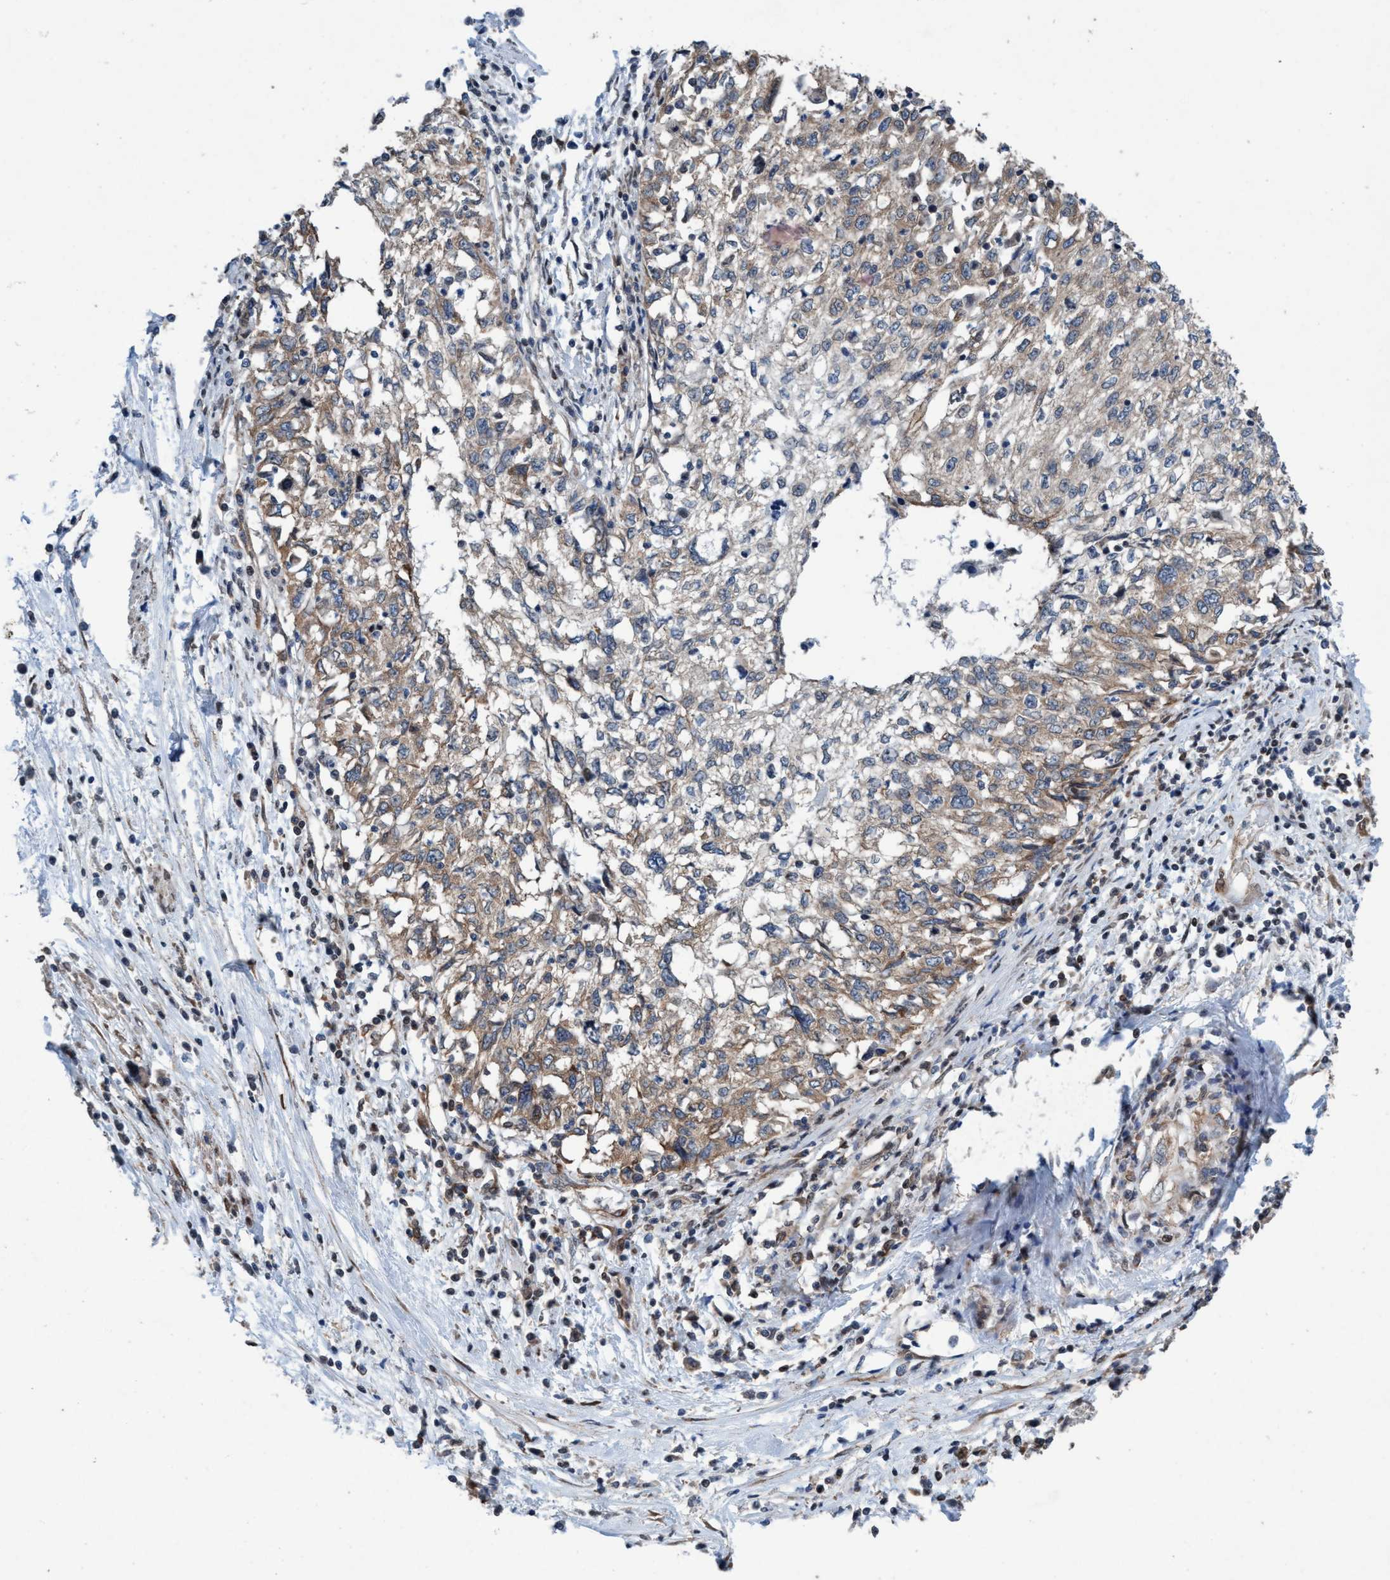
{"staining": {"intensity": "weak", "quantity": ">75%", "location": "cytoplasmic/membranous"}, "tissue": "cervical cancer", "cell_type": "Tumor cells", "image_type": "cancer", "snomed": [{"axis": "morphology", "description": "Squamous cell carcinoma, NOS"}, {"axis": "topography", "description": "Cervix"}], "caption": "Human cervical cancer stained with a brown dye exhibits weak cytoplasmic/membranous positive positivity in approximately >75% of tumor cells.", "gene": "METAP2", "patient": {"sex": "female", "age": 57}}